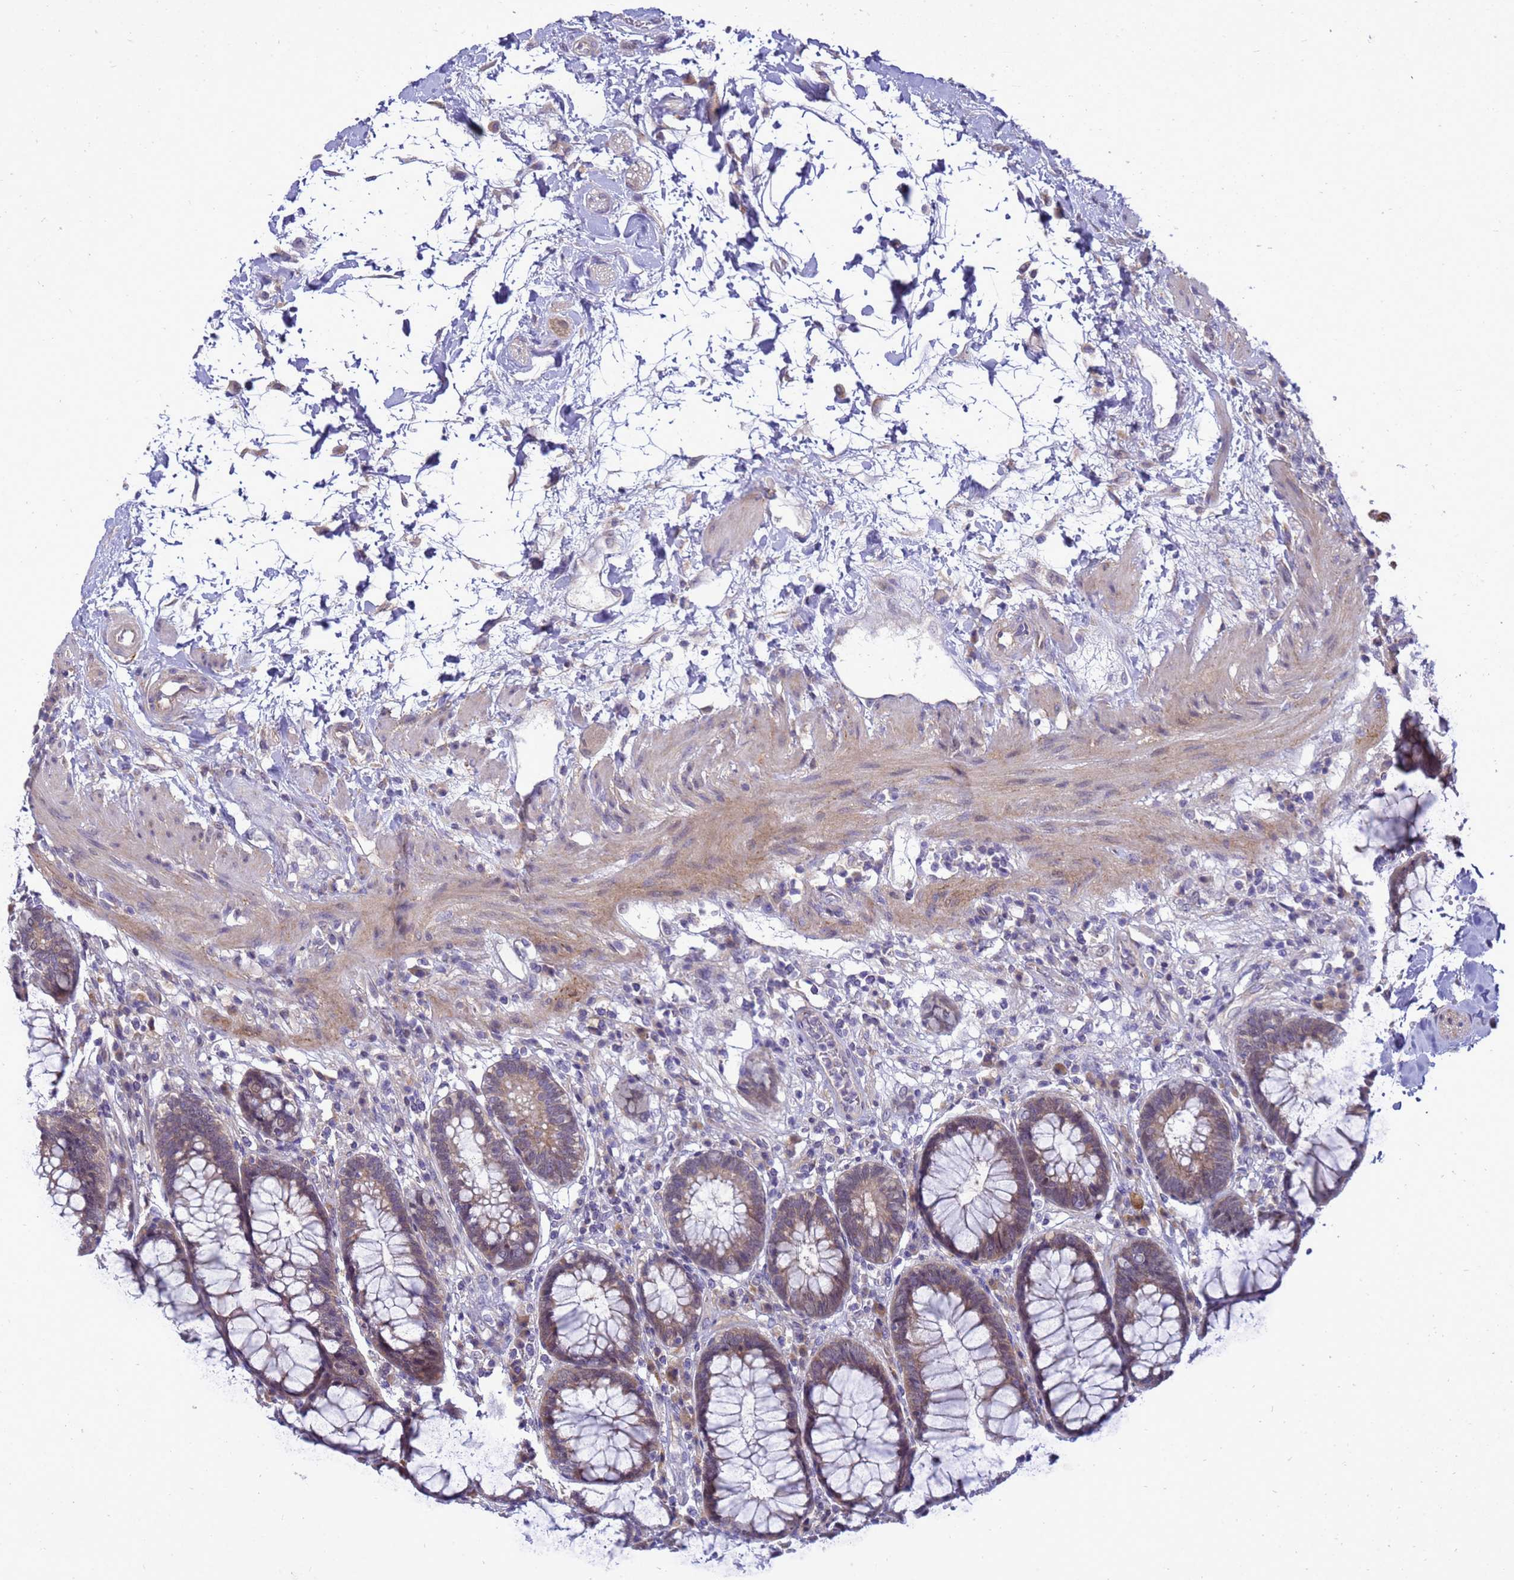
{"staining": {"intensity": "moderate", "quantity": ">75%", "location": "cytoplasmic/membranous"}, "tissue": "rectum", "cell_type": "Glandular cells", "image_type": "normal", "snomed": [{"axis": "morphology", "description": "Normal tissue, NOS"}, {"axis": "topography", "description": "Rectum"}], "caption": "Glandular cells reveal medium levels of moderate cytoplasmic/membranous staining in about >75% of cells in unremarkable human rectum.", "gene": "ENOPH1", "patient": {"sex": "male", "age": 64}}